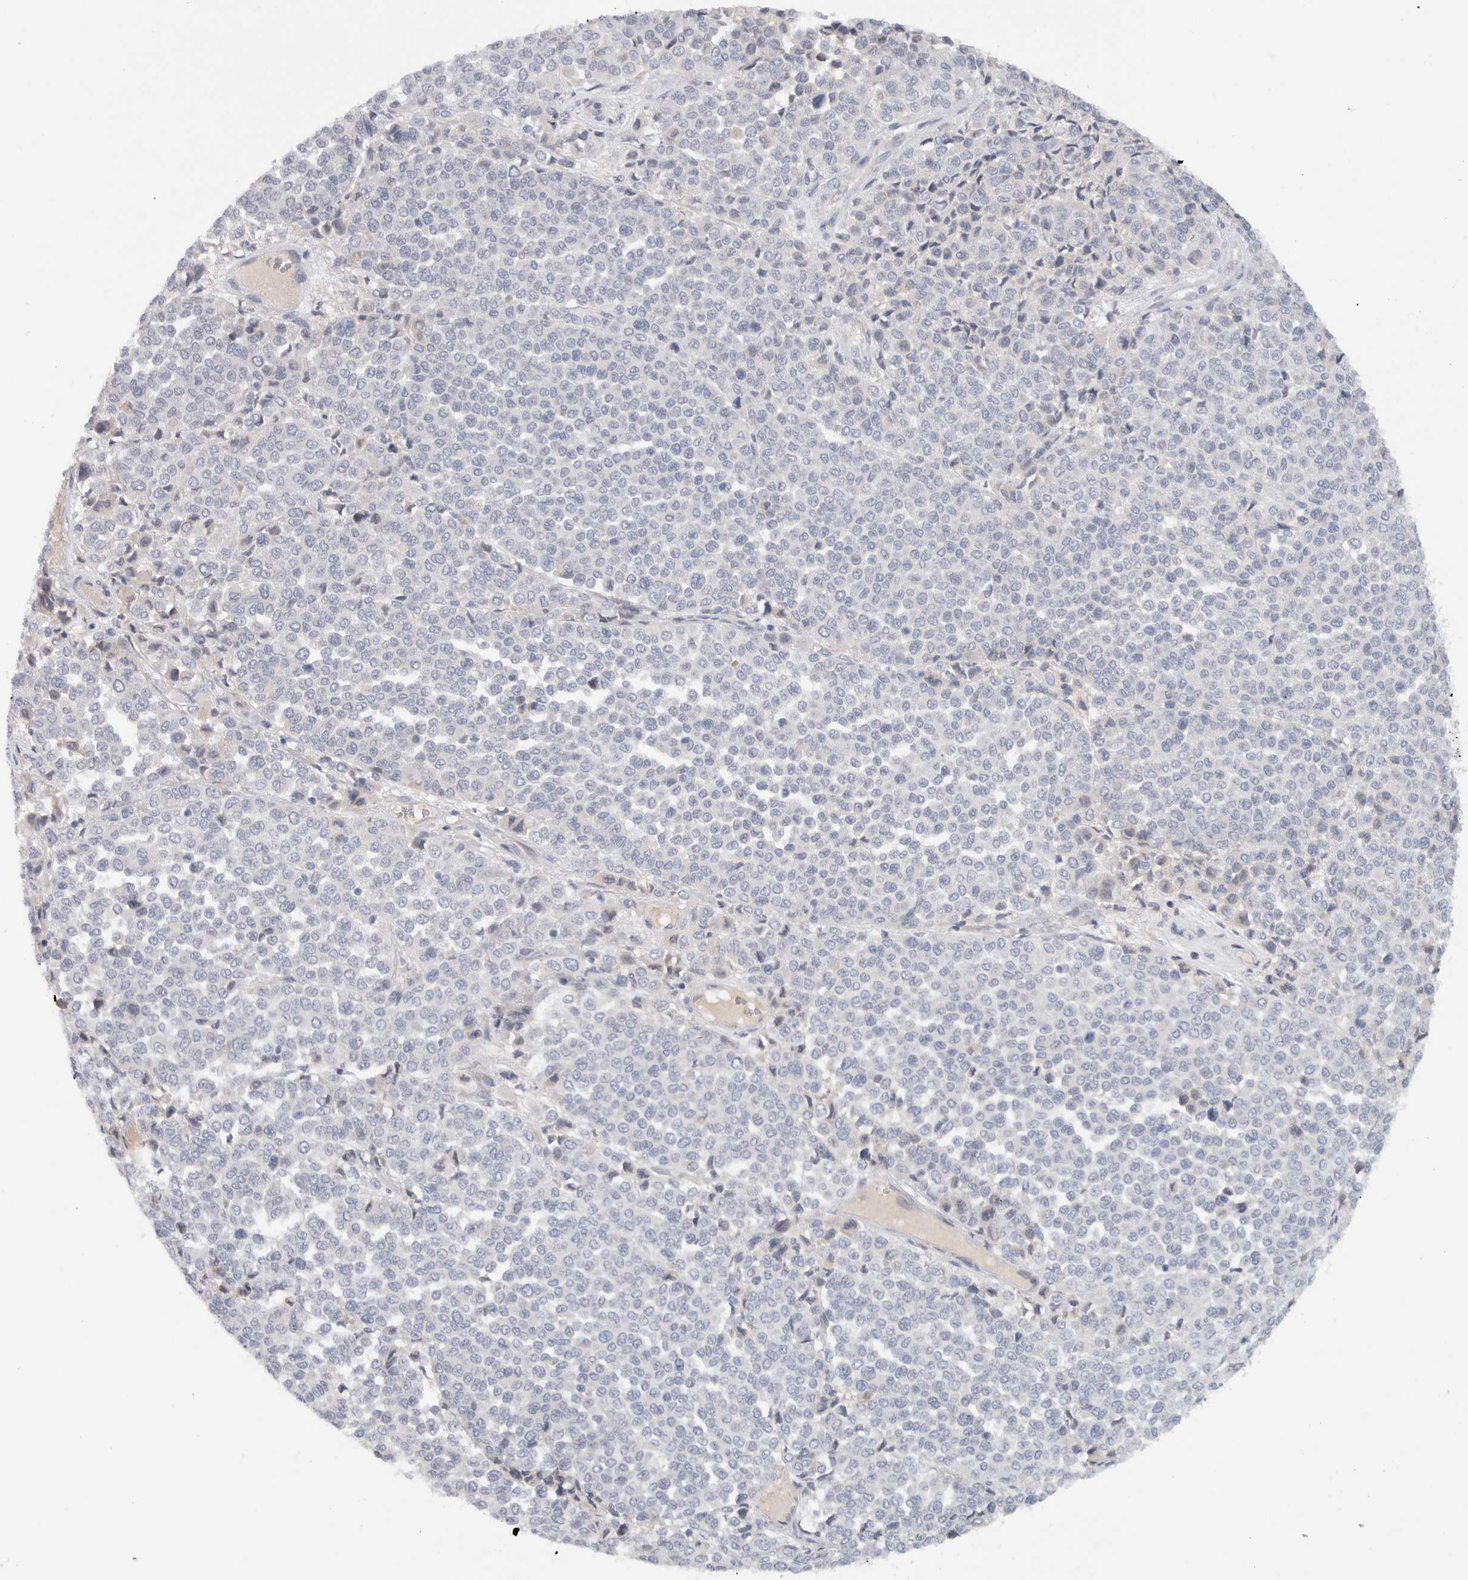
{"staining": {"intensity": "negative", "quantity": "none", "location": "none"}, "tissue": "melanoma", "cell_type": "Tumor cells", "image_type": "cancer", "snomed": [{"axis": "morphology", "description": "Malignant melanoma, Metastatic site"}, {"axis": "topography", "description": "Pancreas"}], "caption": "This image is of malignant melanoma (metastatic site) stained with immunohistochemistry to label a protein in brown with the nuclei are counter-stained blue. There is no positivity in tumor cells.", "gene": "STK31", "patient": {"sex": "female", "age": 30}}